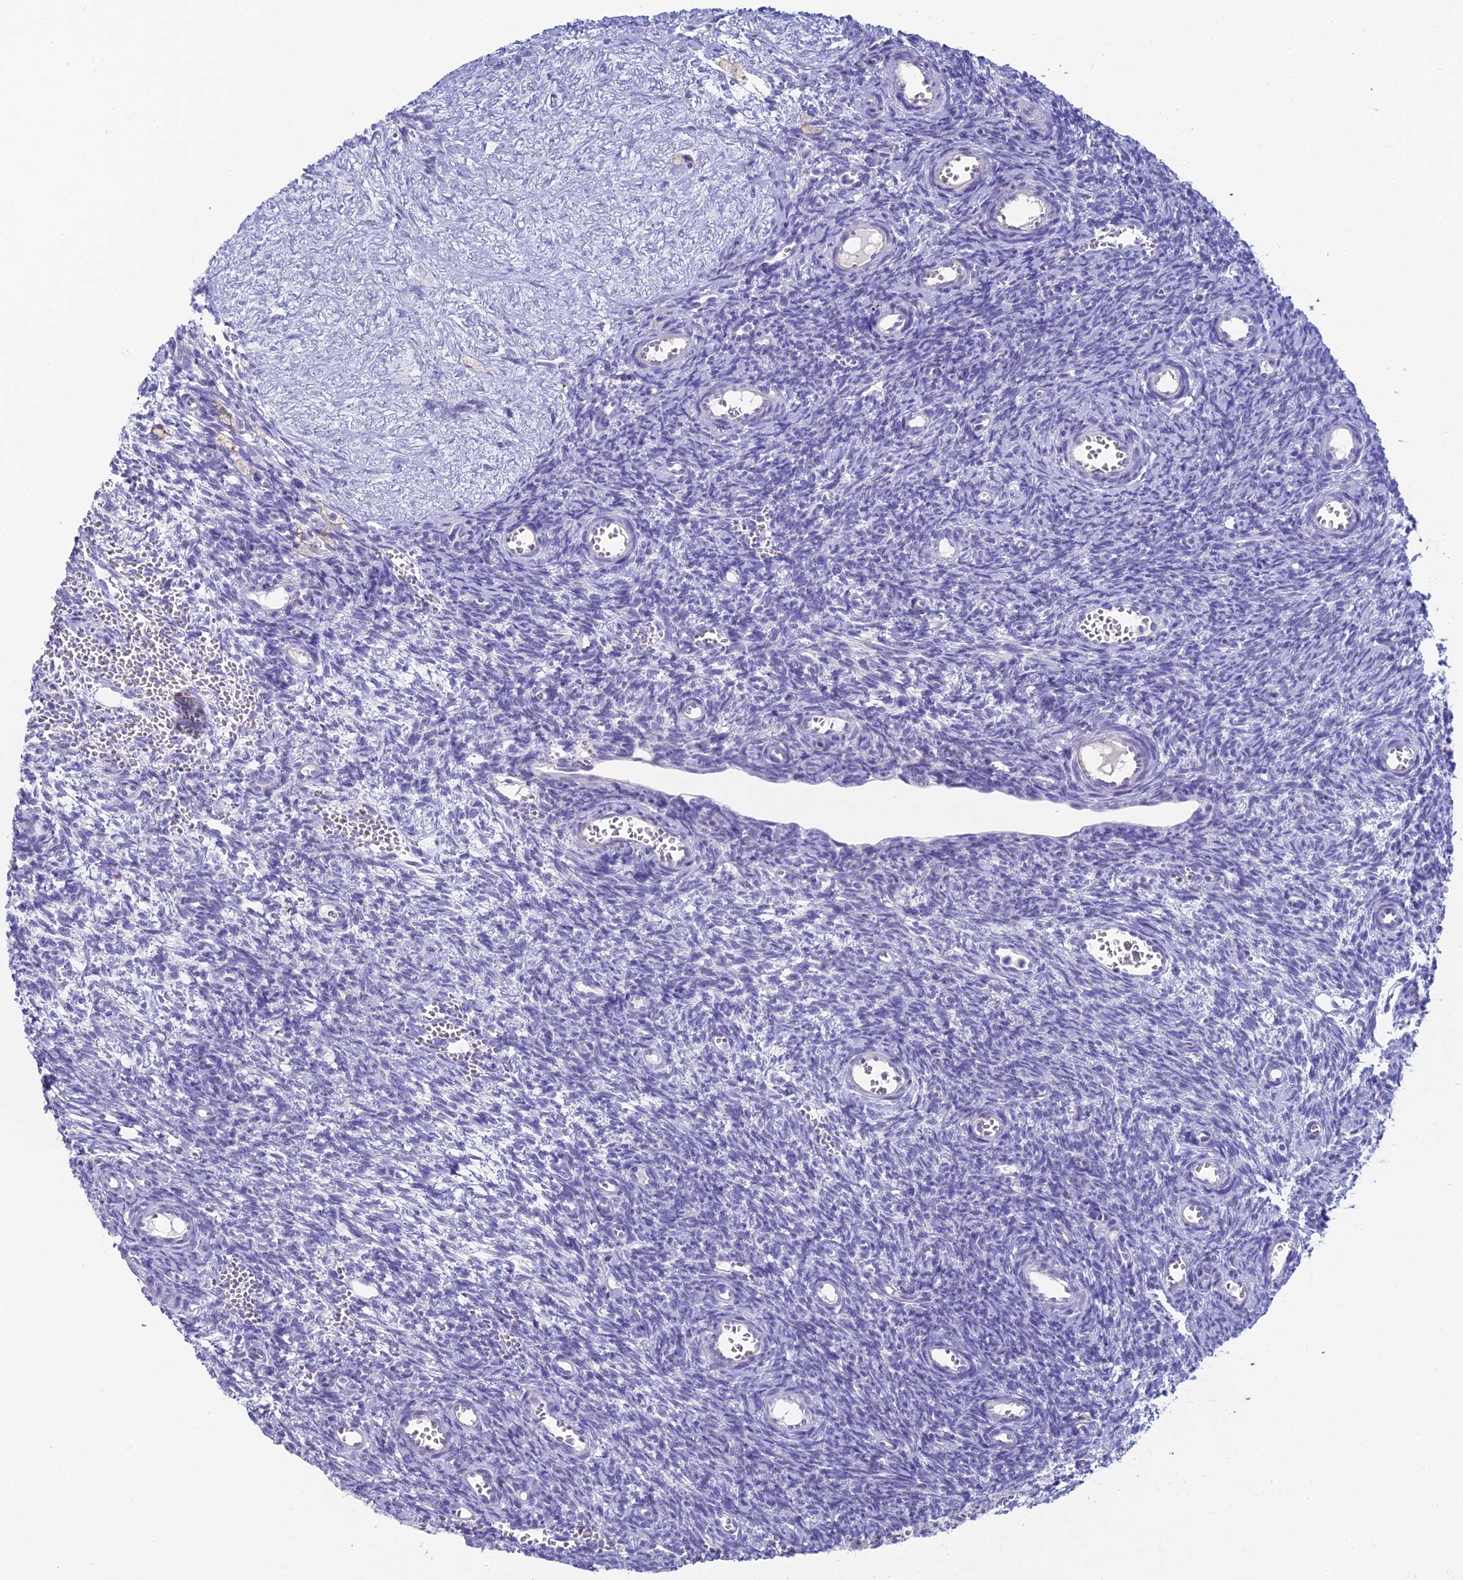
{"staining": {"intensity": "negative", "quantity": "none", "location": "none"}, "tissue": "ovary", "cell_type": "Follicle cells", "image_type": "normal", "snomed": [{"axis": "morphology", "description": "Normal tissue, NOS"}, {"axis": "topography", "description": "Ovary"}], "caption": "IHC of normal human ovary reveals no positivity in follicle cells.", "gene": "ACE", "patient": {"sex": "female", "age": 39}}